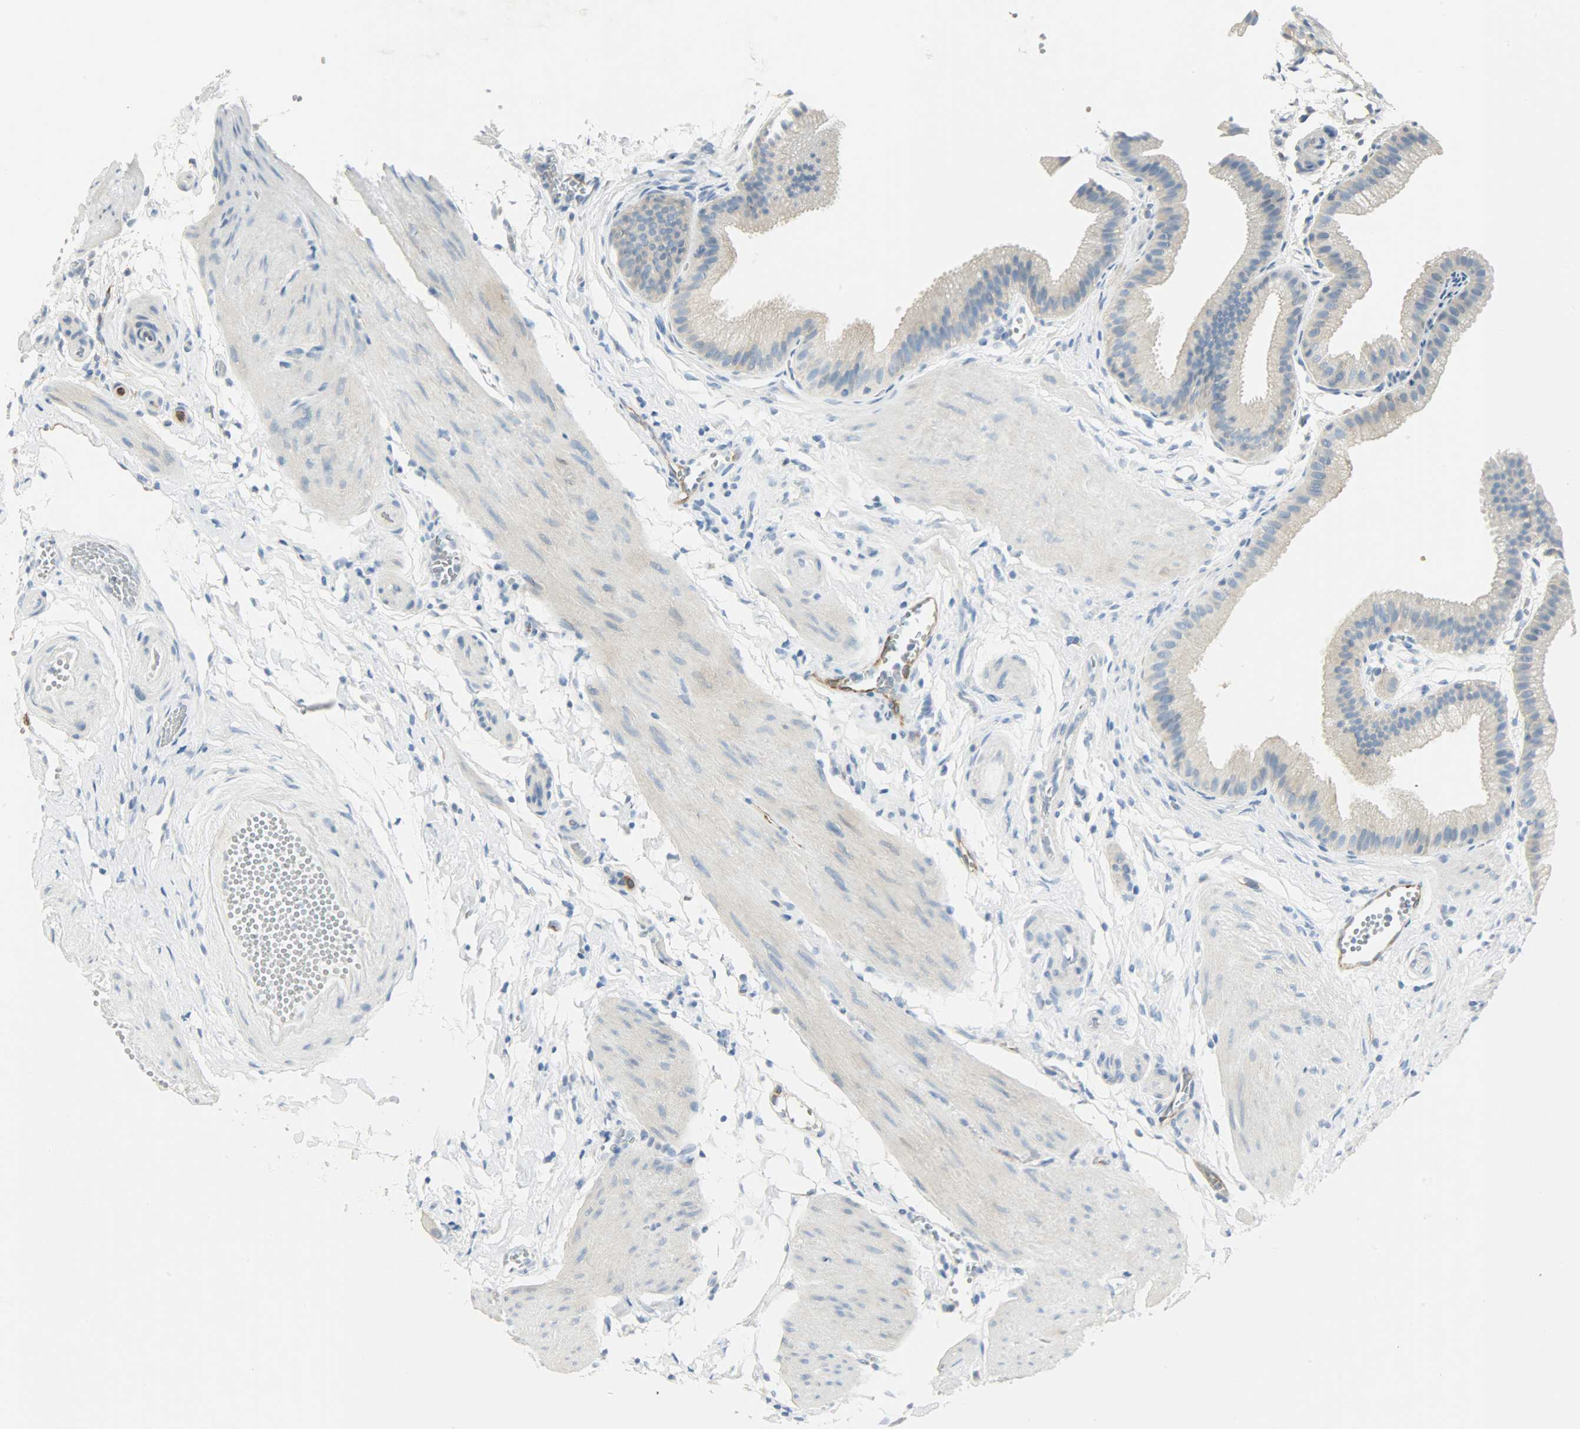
{"staining": {"intensity": "weak", "quantity": ">75%", "location": "cytoplasmic/membranous"}, "tissue": "gallbladder", "cell_type": "Glandular cells", "image_type": "normal", "snomed": [{"axis": "morphology", "description": "Normal tissue, NOS"}, {"axis": "topography", "description": "Gallbladder"}], "caption": "Brown immunohistochemical staining in normal human gallbladder reveals weak cytoplasmic/membranous expression in approximately >75% of glandular cells. (DAB (3,3'-diaminobenzidine) = brown stain, brightfield microscopy at high magnification).", "gene": "WARS1", "patient": {"sex": "female", "age": 63}}